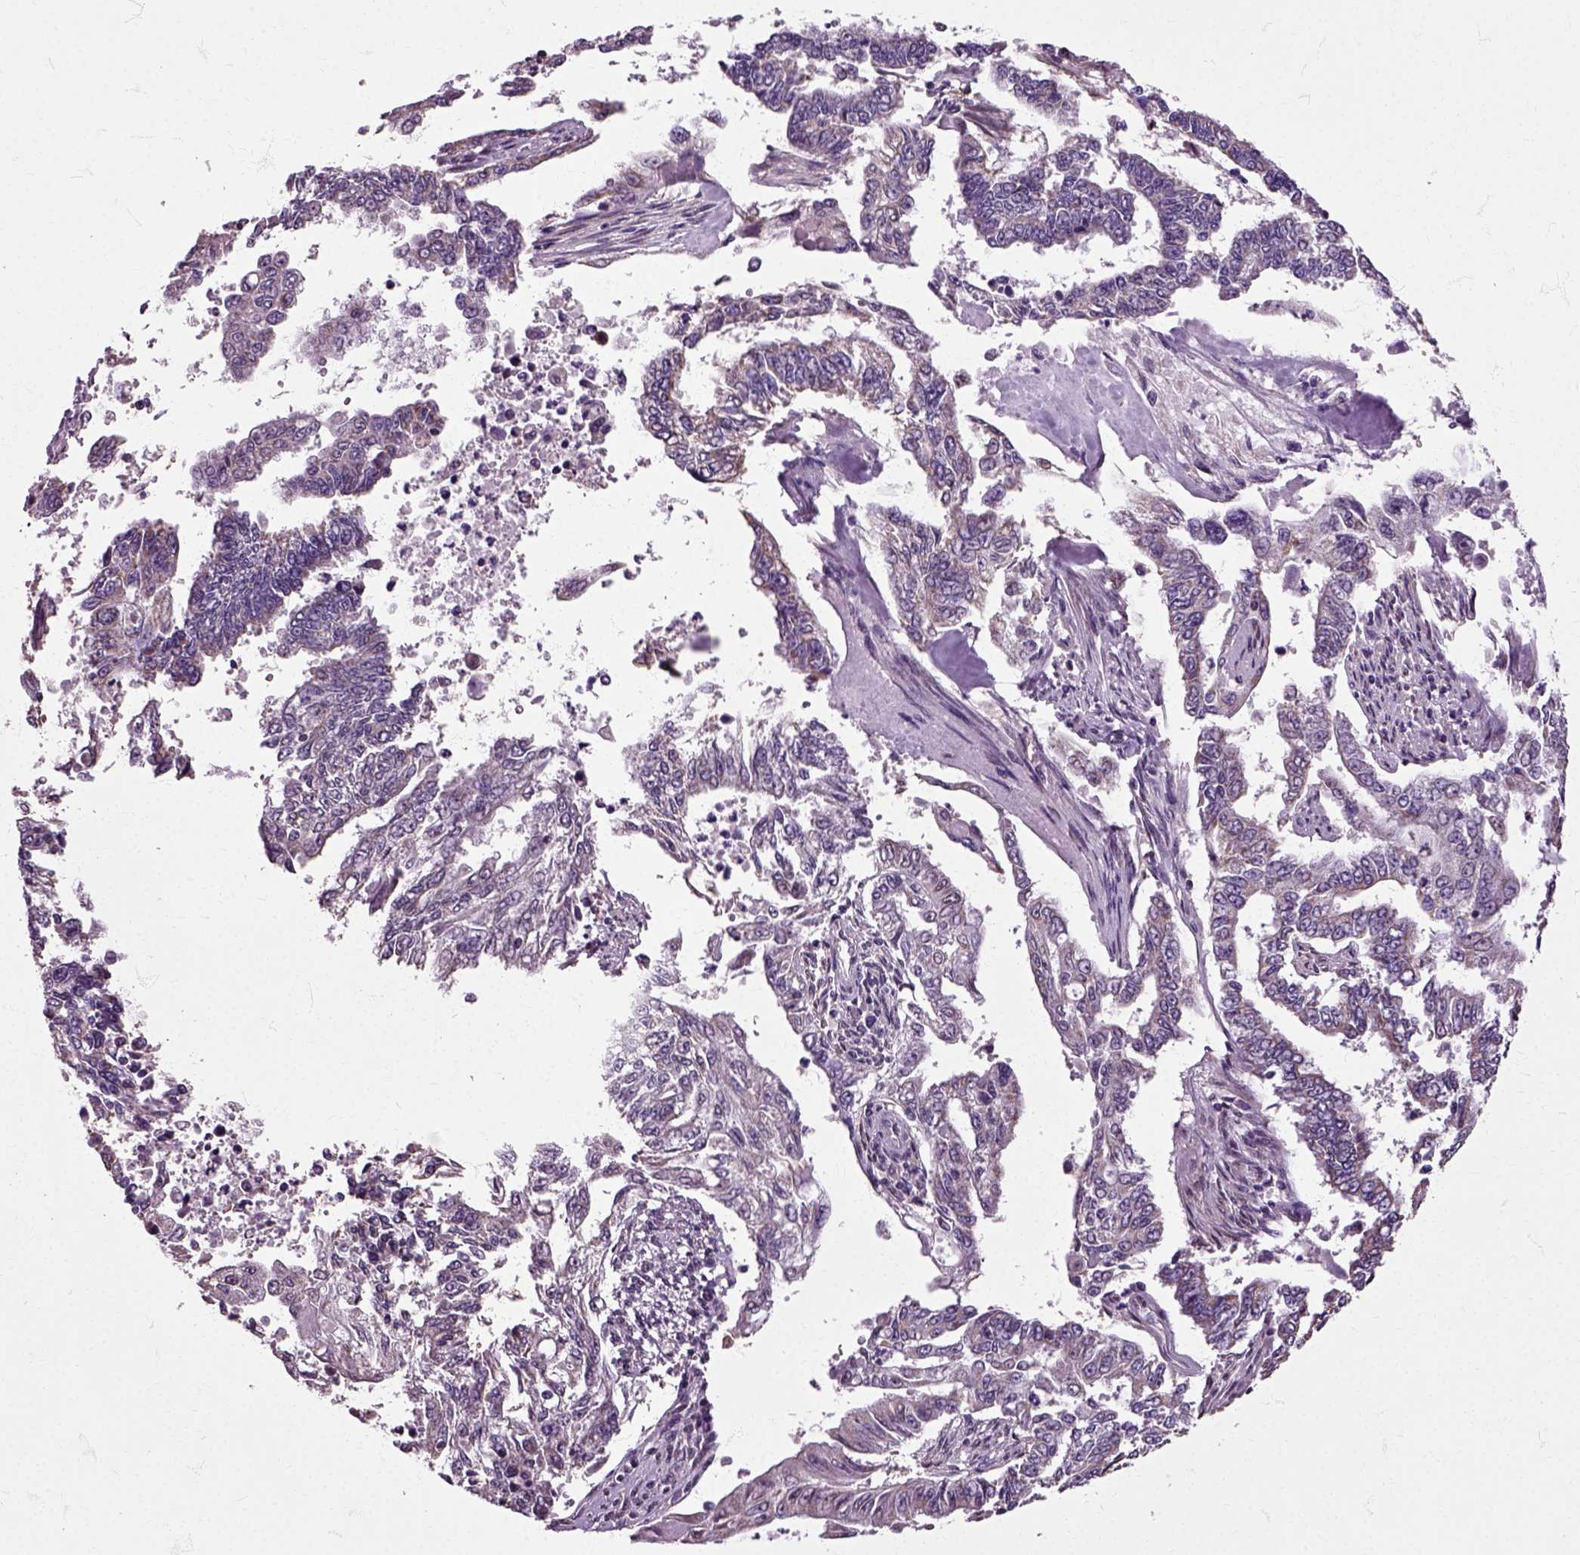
{"staining": {"intensity": "weak", "quantity": "<25%", "location": "cytoplasmic/membranous"}, "tissue": "endometrial cancer", "cell_type": "Tumor cells", "image_type": "cancer", "snomed": [{"axis": "morphology", "description": "Adenocarcinoma, NOS"}, {"axis": "topography", "description": "Uterus"}], "caption": "The photomicrograph reveals no staining of tumor cells in adenocarcinoma (endometrial).", "gene": "HSPA2", "patient": {"sex": "female", "age": 59}}